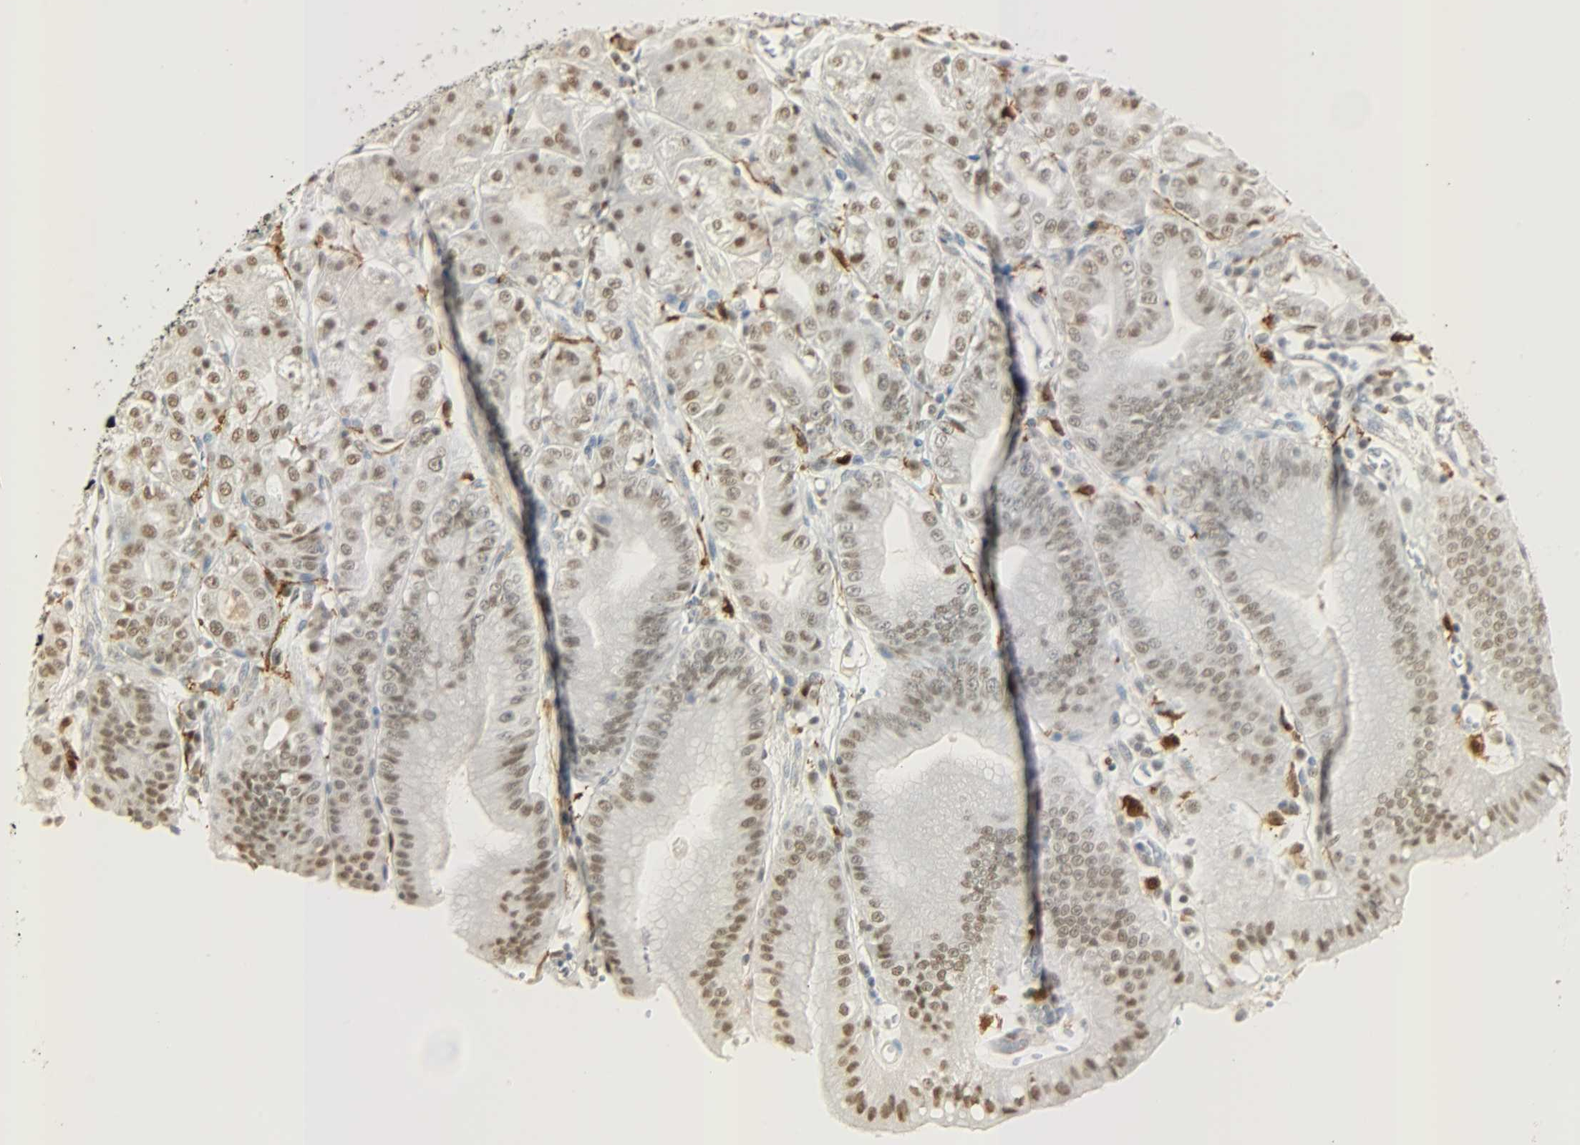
{"staining": {"intensity": "moderate", "quantity": ">75%", "location": "nuclear"}, "tissue": "stomach", "cell_type": "Glandular cells", "image_type": "normal", "snomed": [{"axis": "morphology", "description": "Normal tissue, NOS"}, {"axis": "topography", "description": "Stomach, lower"}], "caption": "An image of human stomach stained for a protein reveals moderate nuclear brown staining in glandular cells. The staining is performed using DAB (3,3'-diaminobenzidine) brown chromogen to label protein expression. The nuclei are counter-stained blue using hematoxylin.", "gene": "NGFR", "patient": {"sex": "male", "age": 71}}